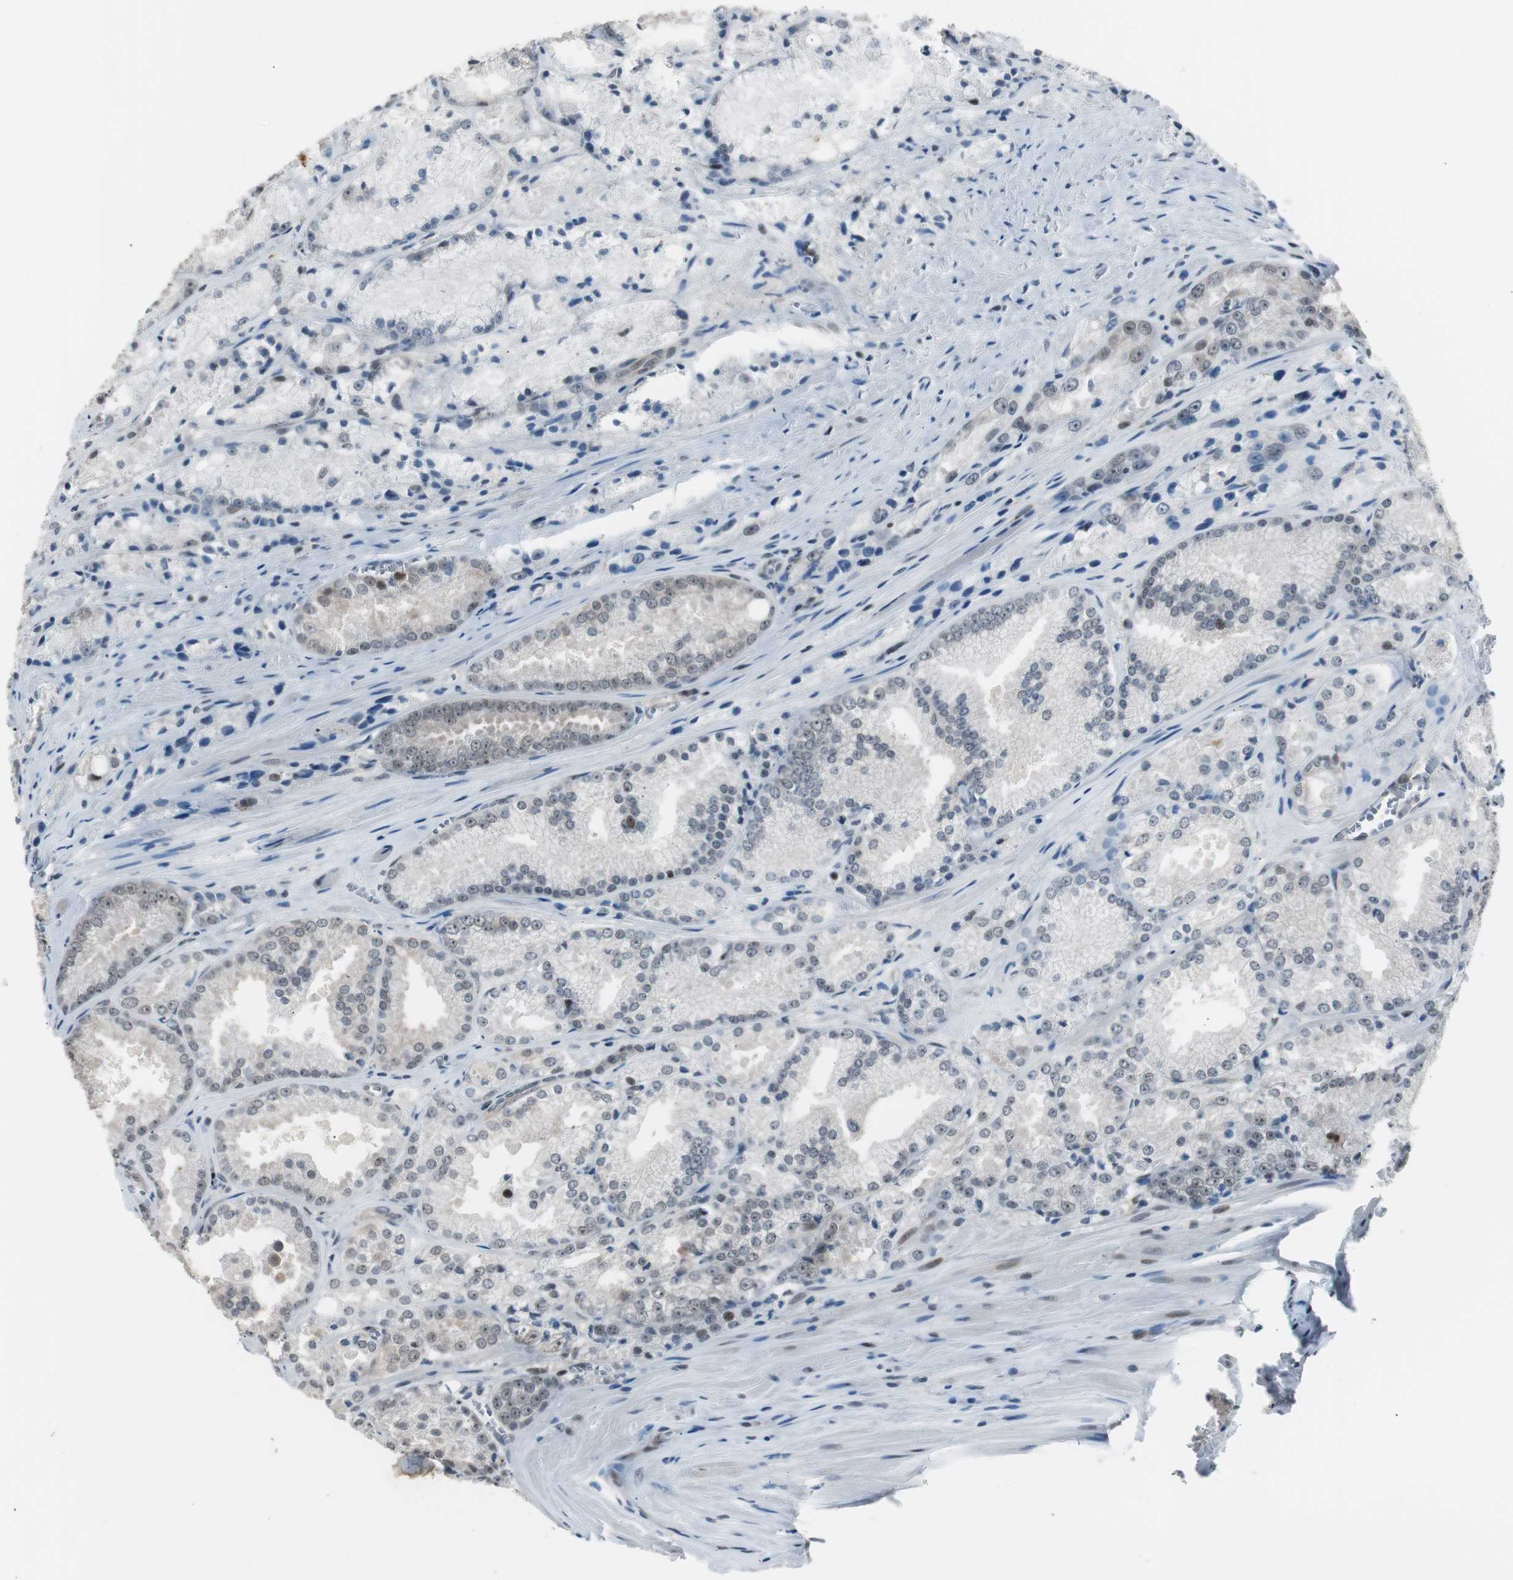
{"staining": {"intensity": "negative", "quantity": "none", "location": "none"}, "tissue": "prostate cancer", "cell_type": "Tumor cells", "image_type": "cancer", "snomed": [{"axis": "morphology", "description": "Adenocarcinoma, Low grade"}, {"axis": "topography", "description": "Prostate"}], "caption": "Tumor cells are negative for protein expression in human prostate cancer.", "gene": "BOLA1", "patient": {"sex": "male", "age": 64}}